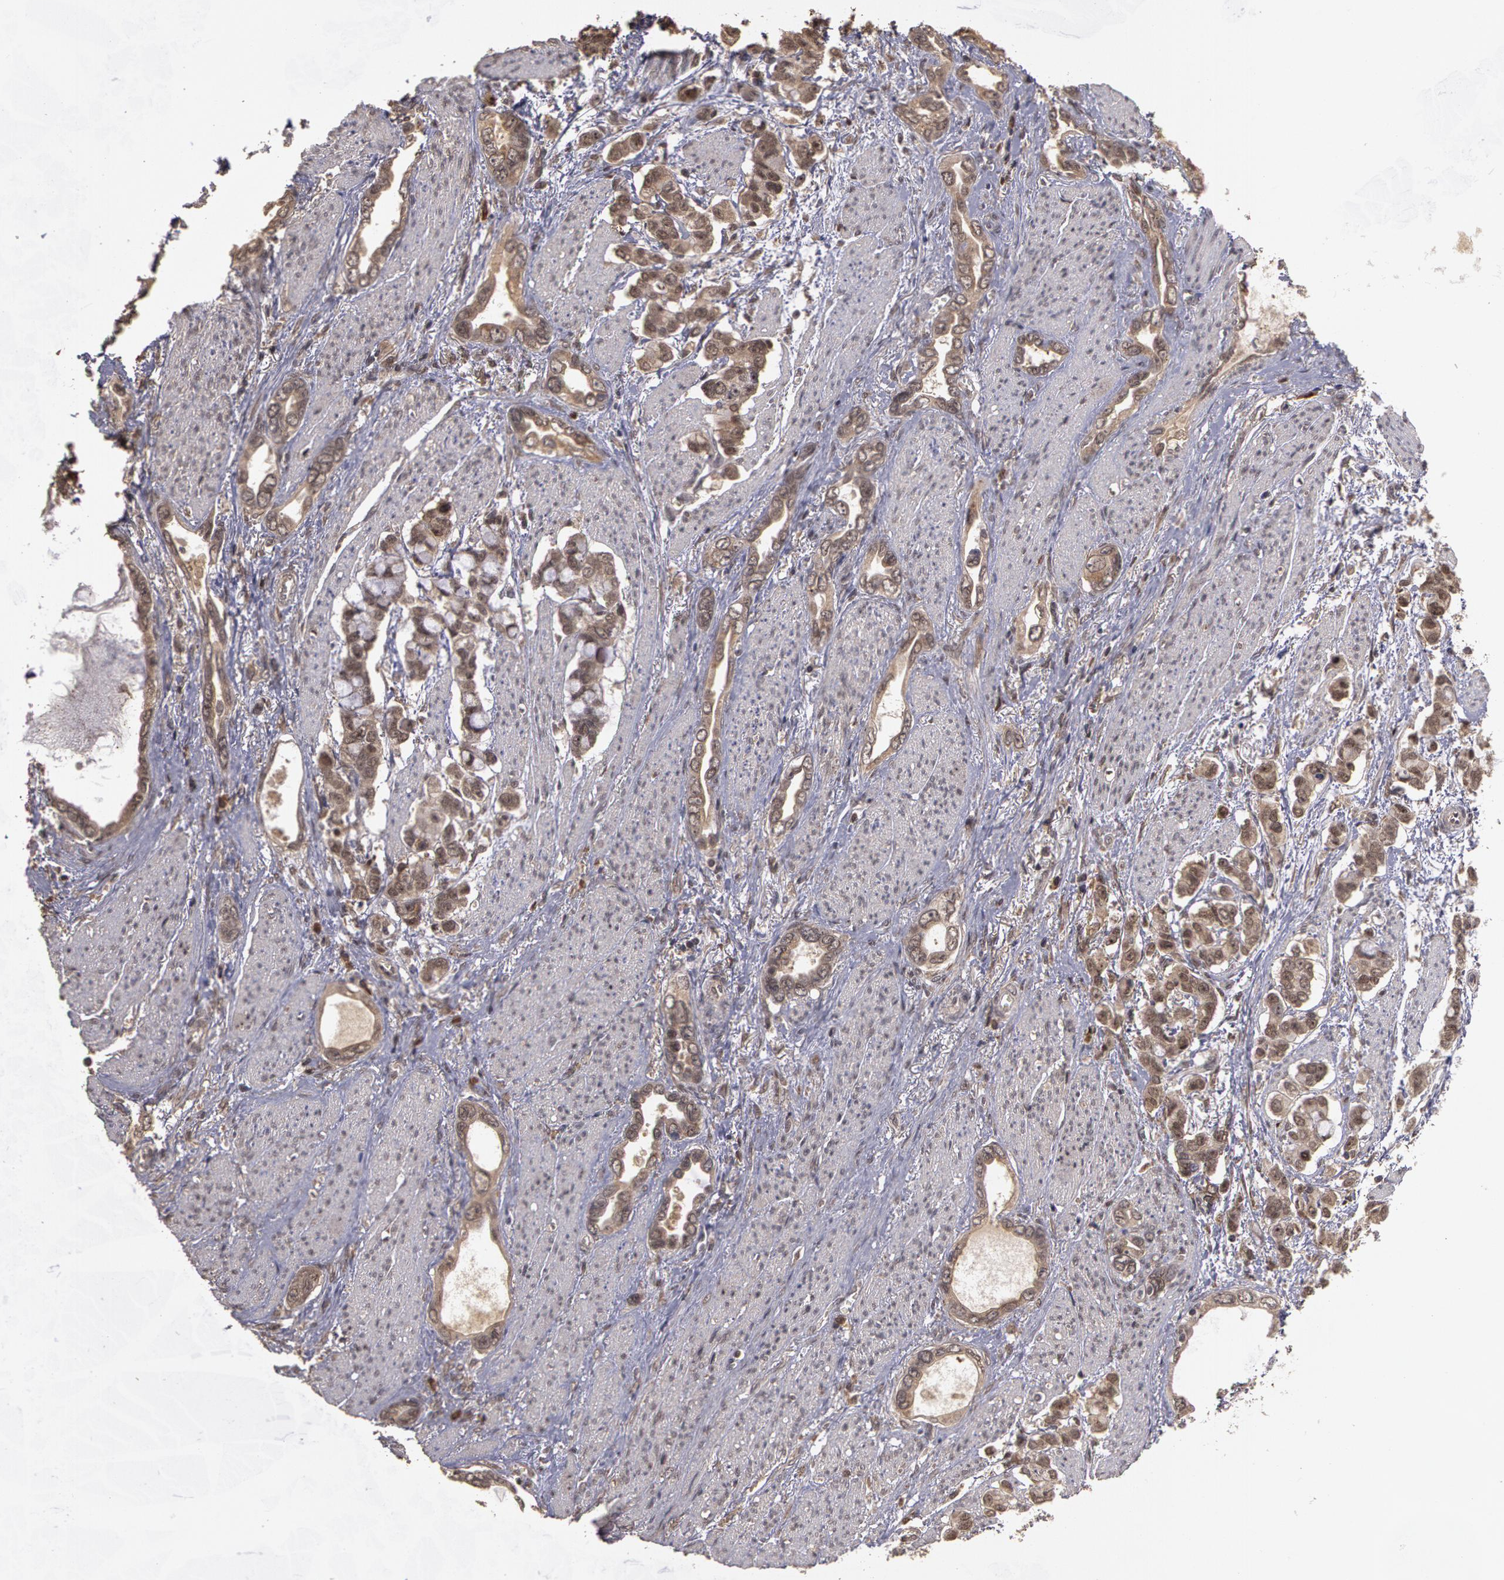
{"staining": {"intensity": "moderate", "quantity": ">75%", "location": "cytoplasmic/membranous"}, "tissue": "stomach cancer", "cell_type": "Tumor cells", "image_type": "cancer", "snomed": [{"axis": "morphology", "description": "Adenocarcinoma, NOS"}, {"axis": "topography", "description": "Stomach"}], "caption": "The histopathology image exhibits staining of stomach cancer, revealing moderate cytoplasmic/membranous protein staining (brown color) within tumor cells.", "gene": "GLIS1", "patient": {"sex": "male", "age": 78}}